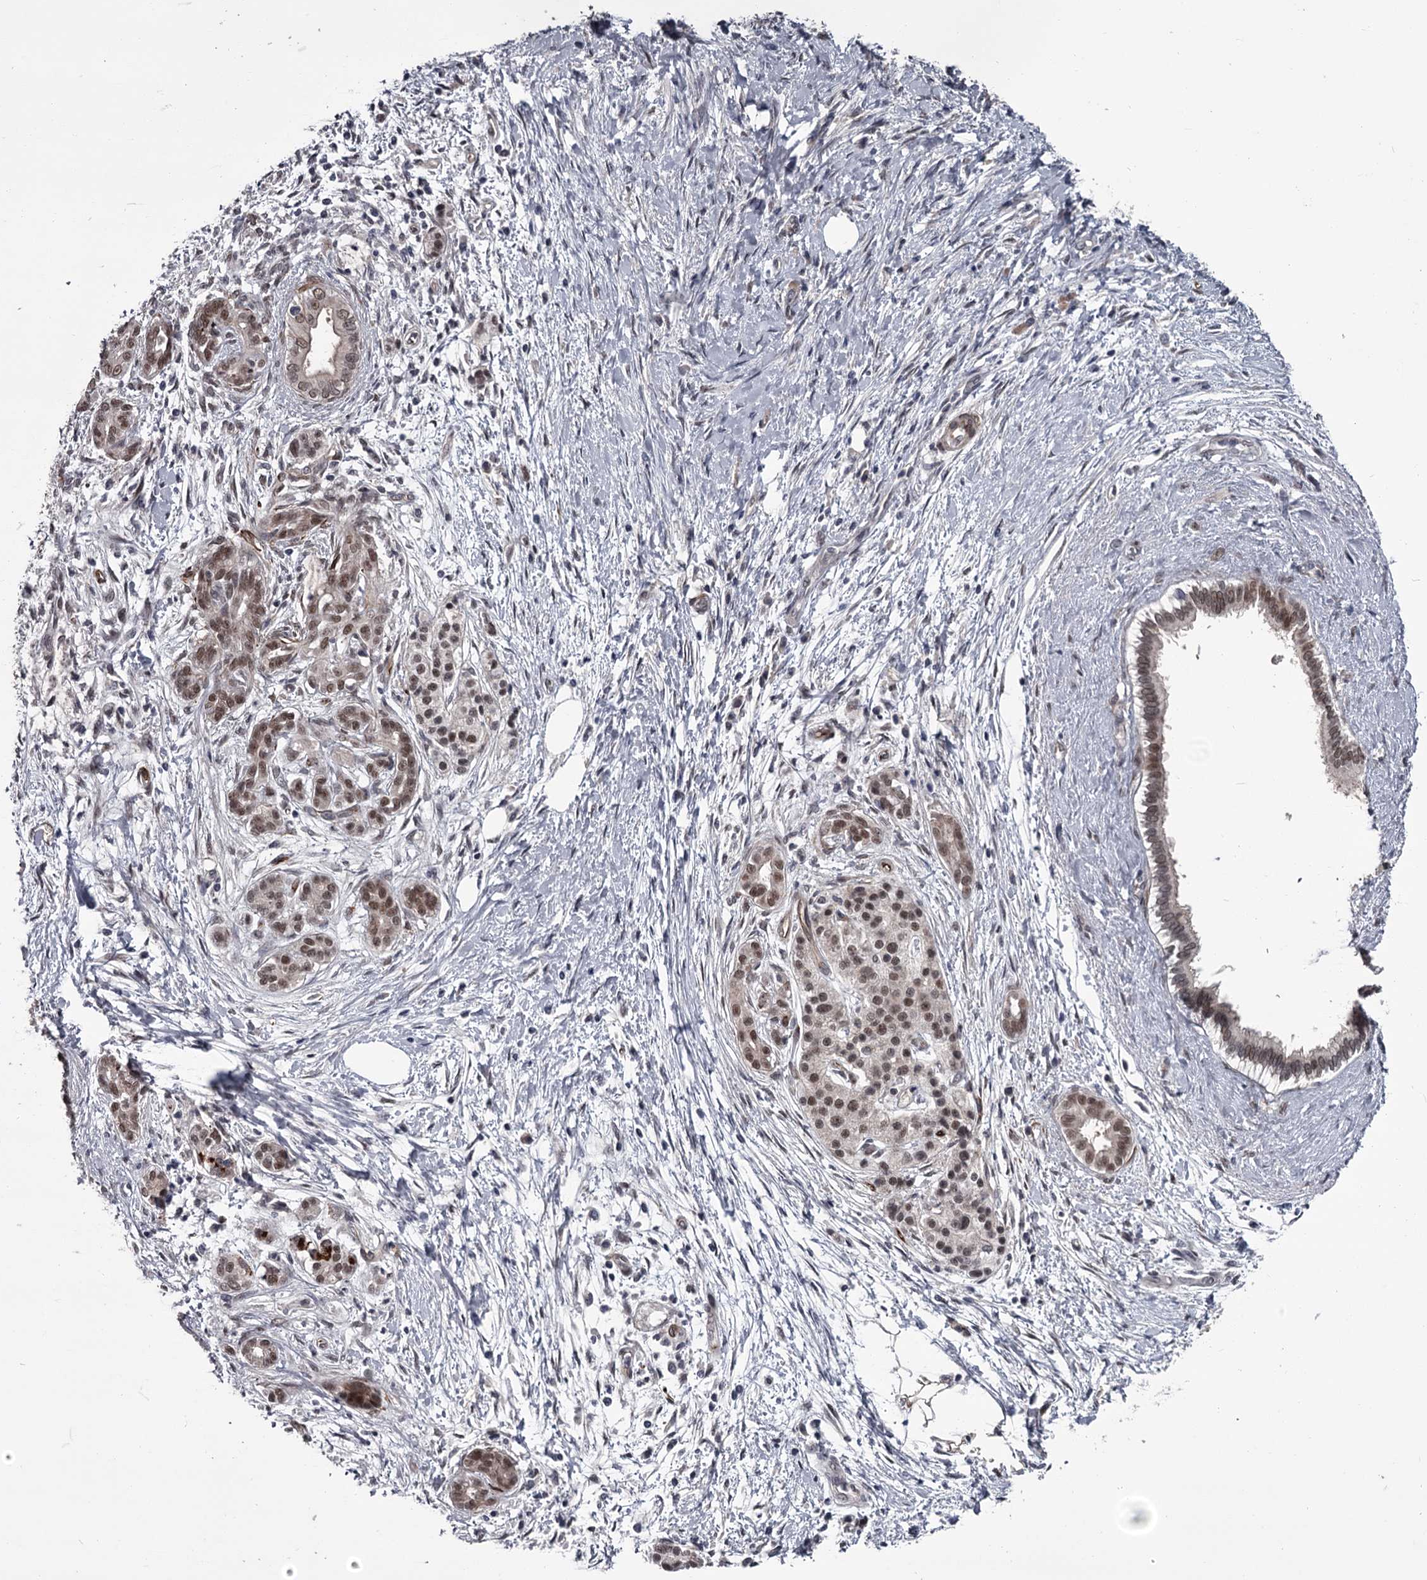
{"staining": {"intensity": "moderate", "quantity": ">75%", "location": "nuclear"}, "tissue": "pancreatic cancer", "cell_type": "Tumor cells", "image_type": "cancer", "snomed": [{"axis": "morphology", "description": "Adenocarcinoma, NOS"}, {"axis": "topography", "description": "Pancreas"}], "caption": "There is medium levels of moderate nuclear positivity in tumor cells of pancreatic cancer, as demonstrated by immunohistochemical staining (brown color).", "gene": "PRPF40B", "patient": {"sex": "male", "age": 58}}